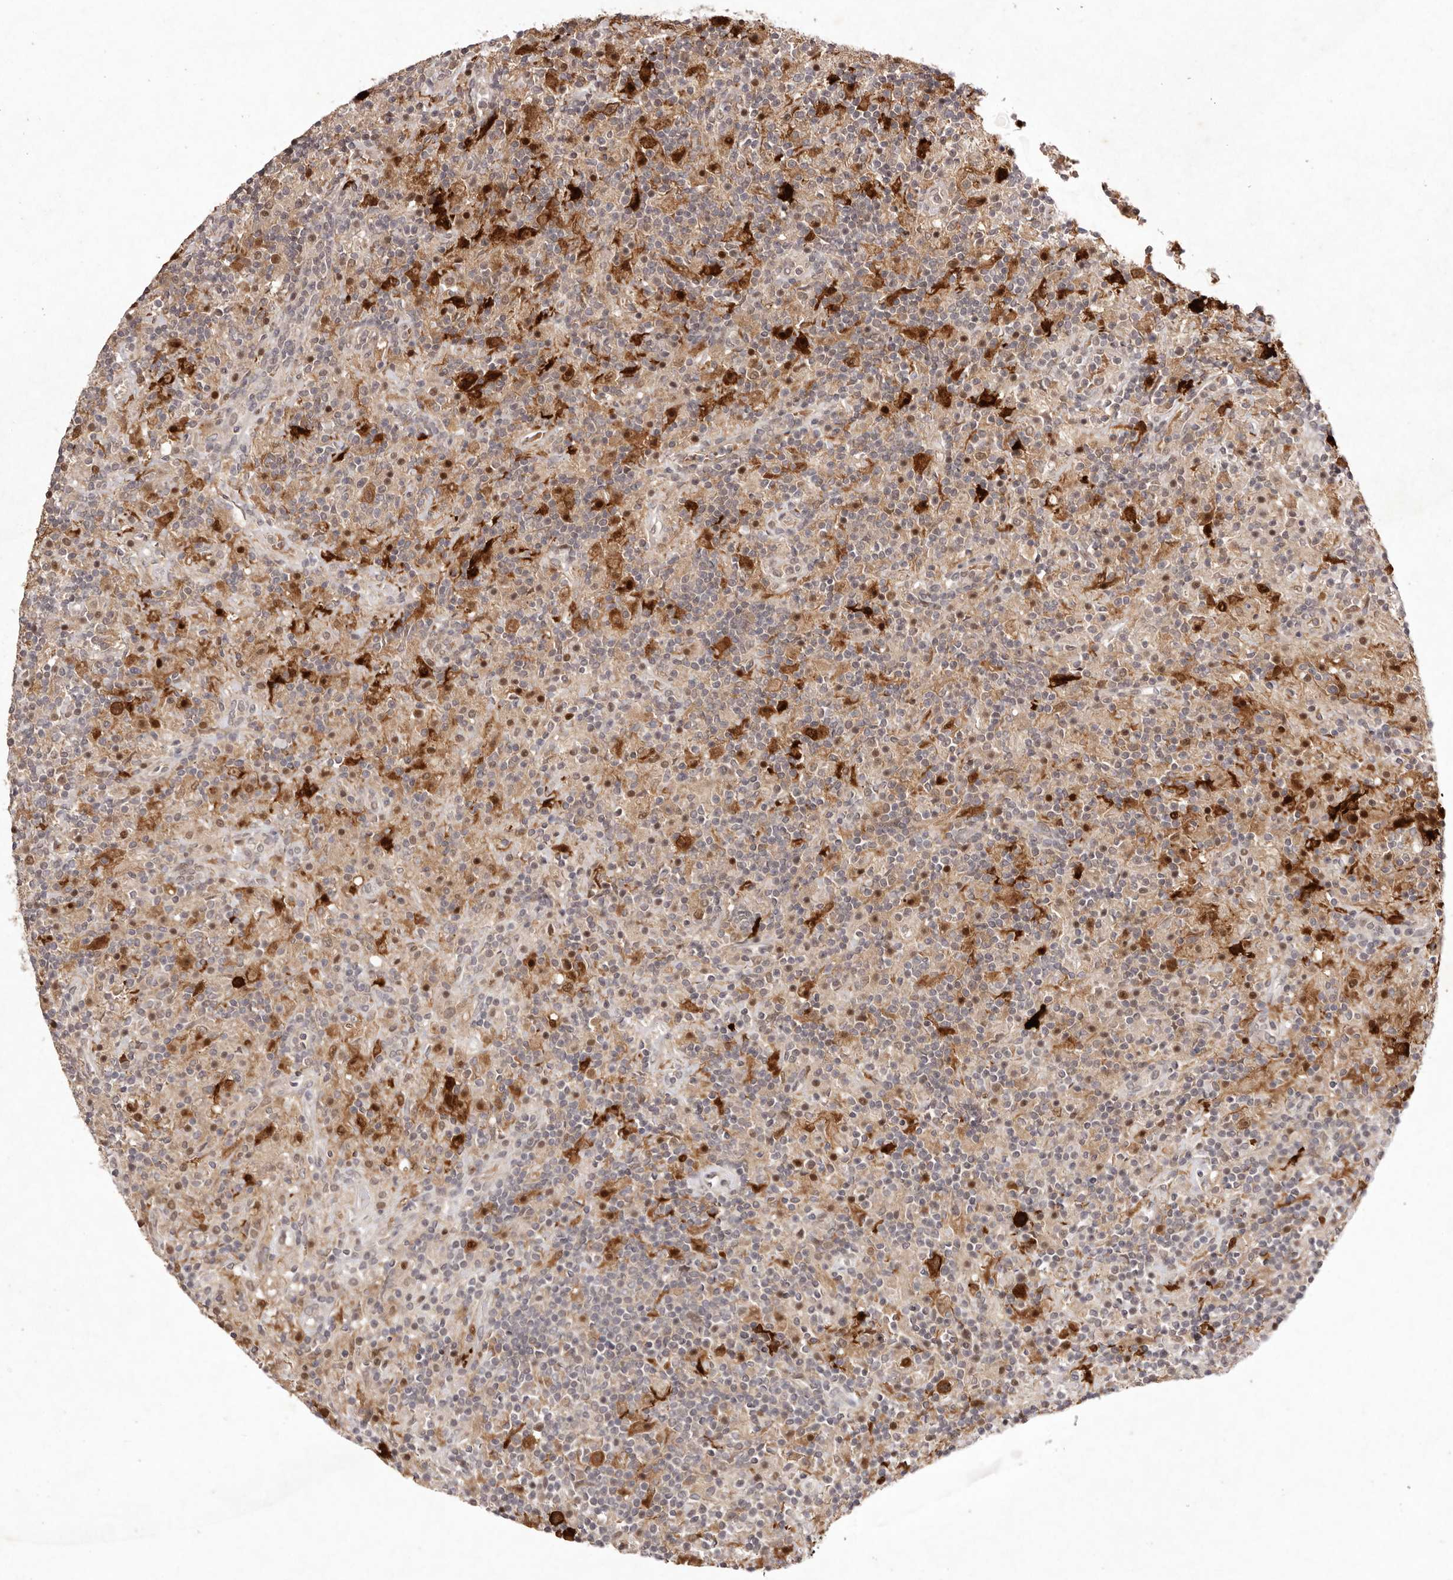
{"staining": {"intensity": "strong", "quantity": "25%-75%", "location": "cytoplasmic/membranous"}, "tissue": "lymphoma", "cell_type": "Tumor cells", "image_type": "cancer", "snomed": [{"axis": "morphology", "description": "Hodgkin's disease, NOS"}, {"axis": "topography", "description": "Lymph node"}], "caption": "Immunohistochemistry (IHC) (DAB) staining of human lymphoma demonstrates strong cytoplasmic/membranous protein expression in approximately 25%-75% of tumor cells.", "gene": "BUD31", "patient": {"sex": "male", "age": 70}}